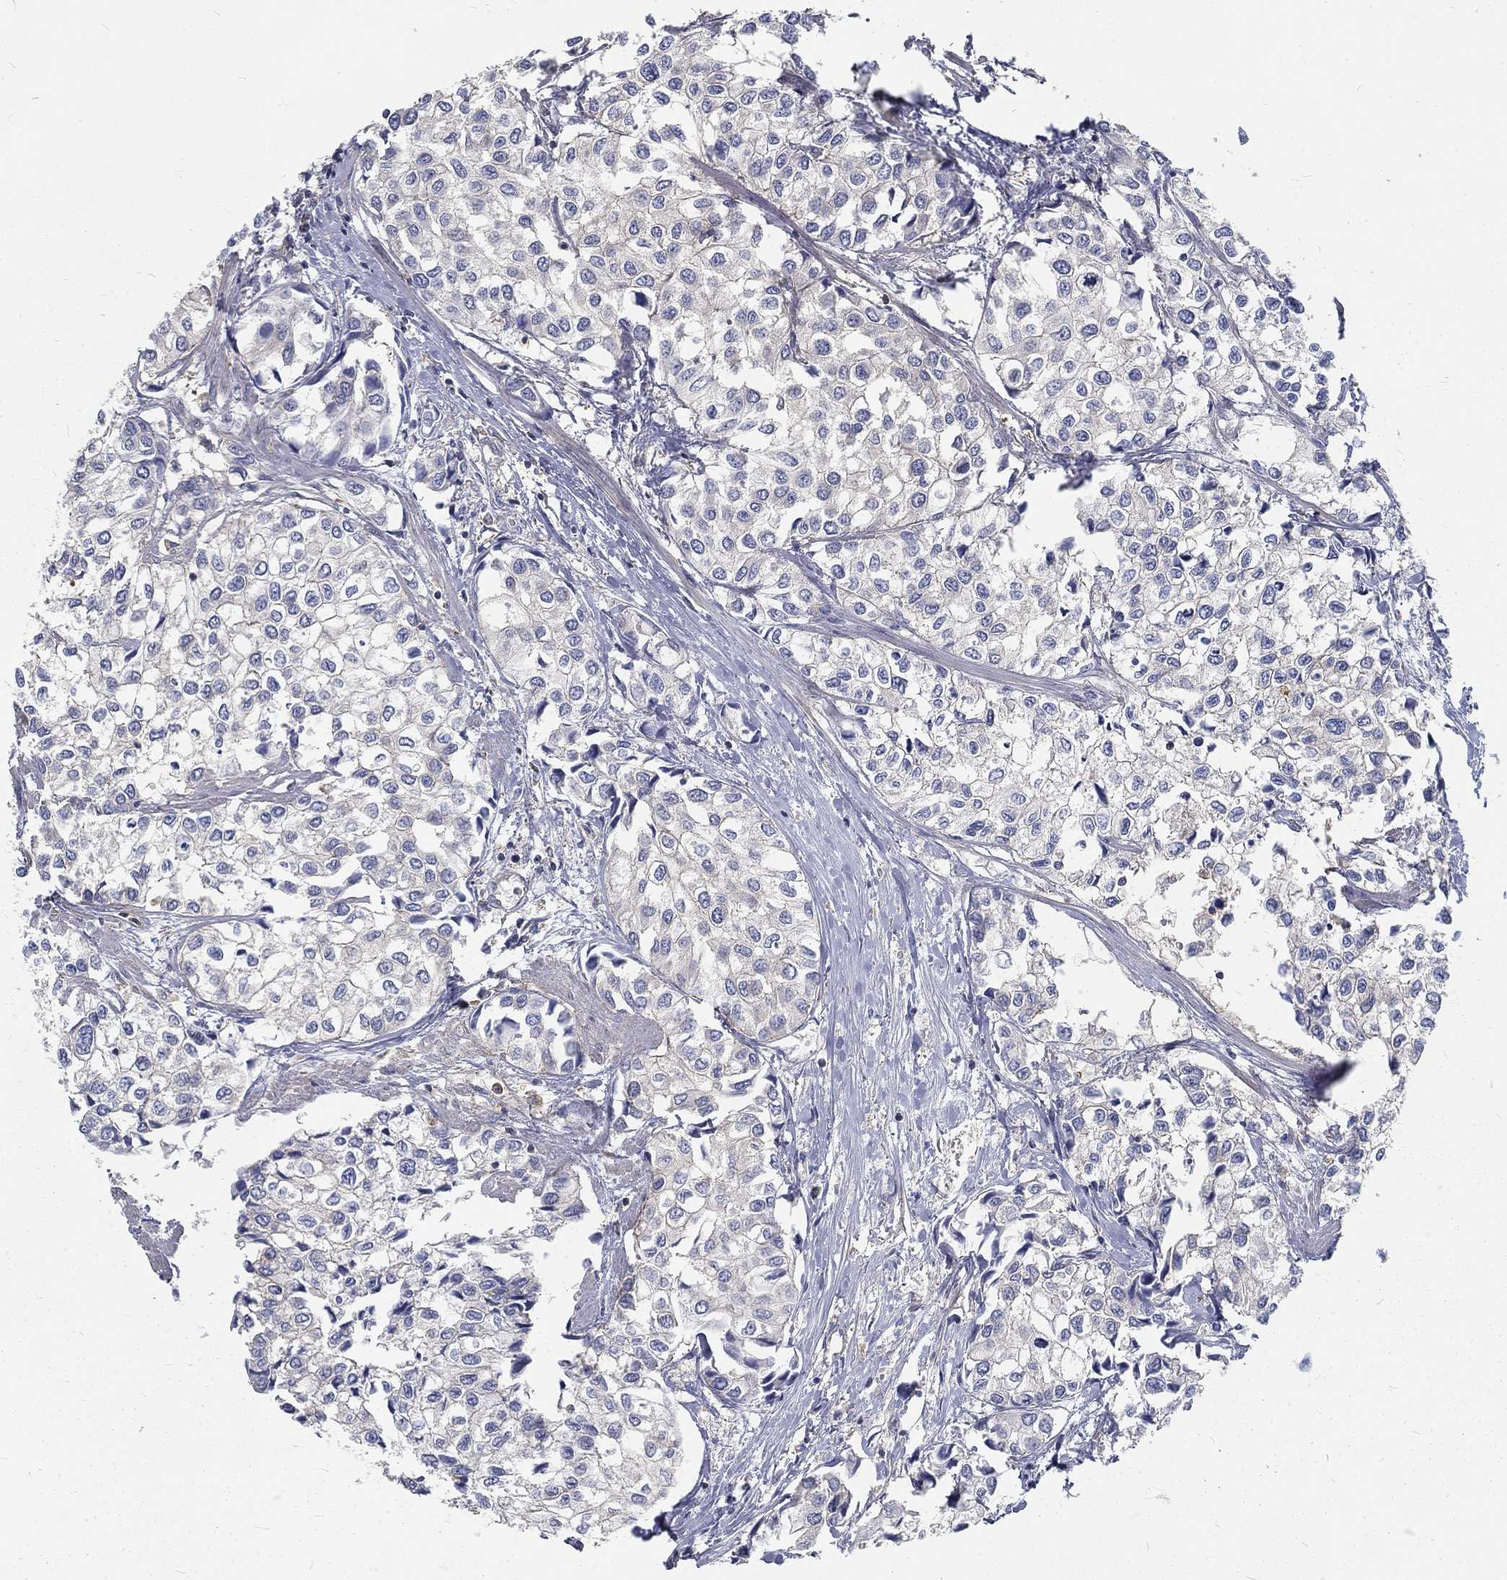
{"staining": {"intensity": "negative", "quantity": "none", "location": "none"}, "tissue": "urothelial cancer", "cell_type": "Tumor cells", "image_type": "cancer", "snomed": [{"axis": "morphology", "description": "Urothelial carcinoma, High grade"}, {"axis": "topography", "description": "Urinary bladder"}], "caption": "The immunohistochemistry (IHC) micrograph has no significant staining in tumor cells of urothelial carcinoma (high-grade) tissue. (DAB (3,3'-diaminobenzidine) immunohistochemistry (IHC) with hematoxylin counter stain).", "gene": "MTMR11", "patient": {"sex": "male", "age": 73}}